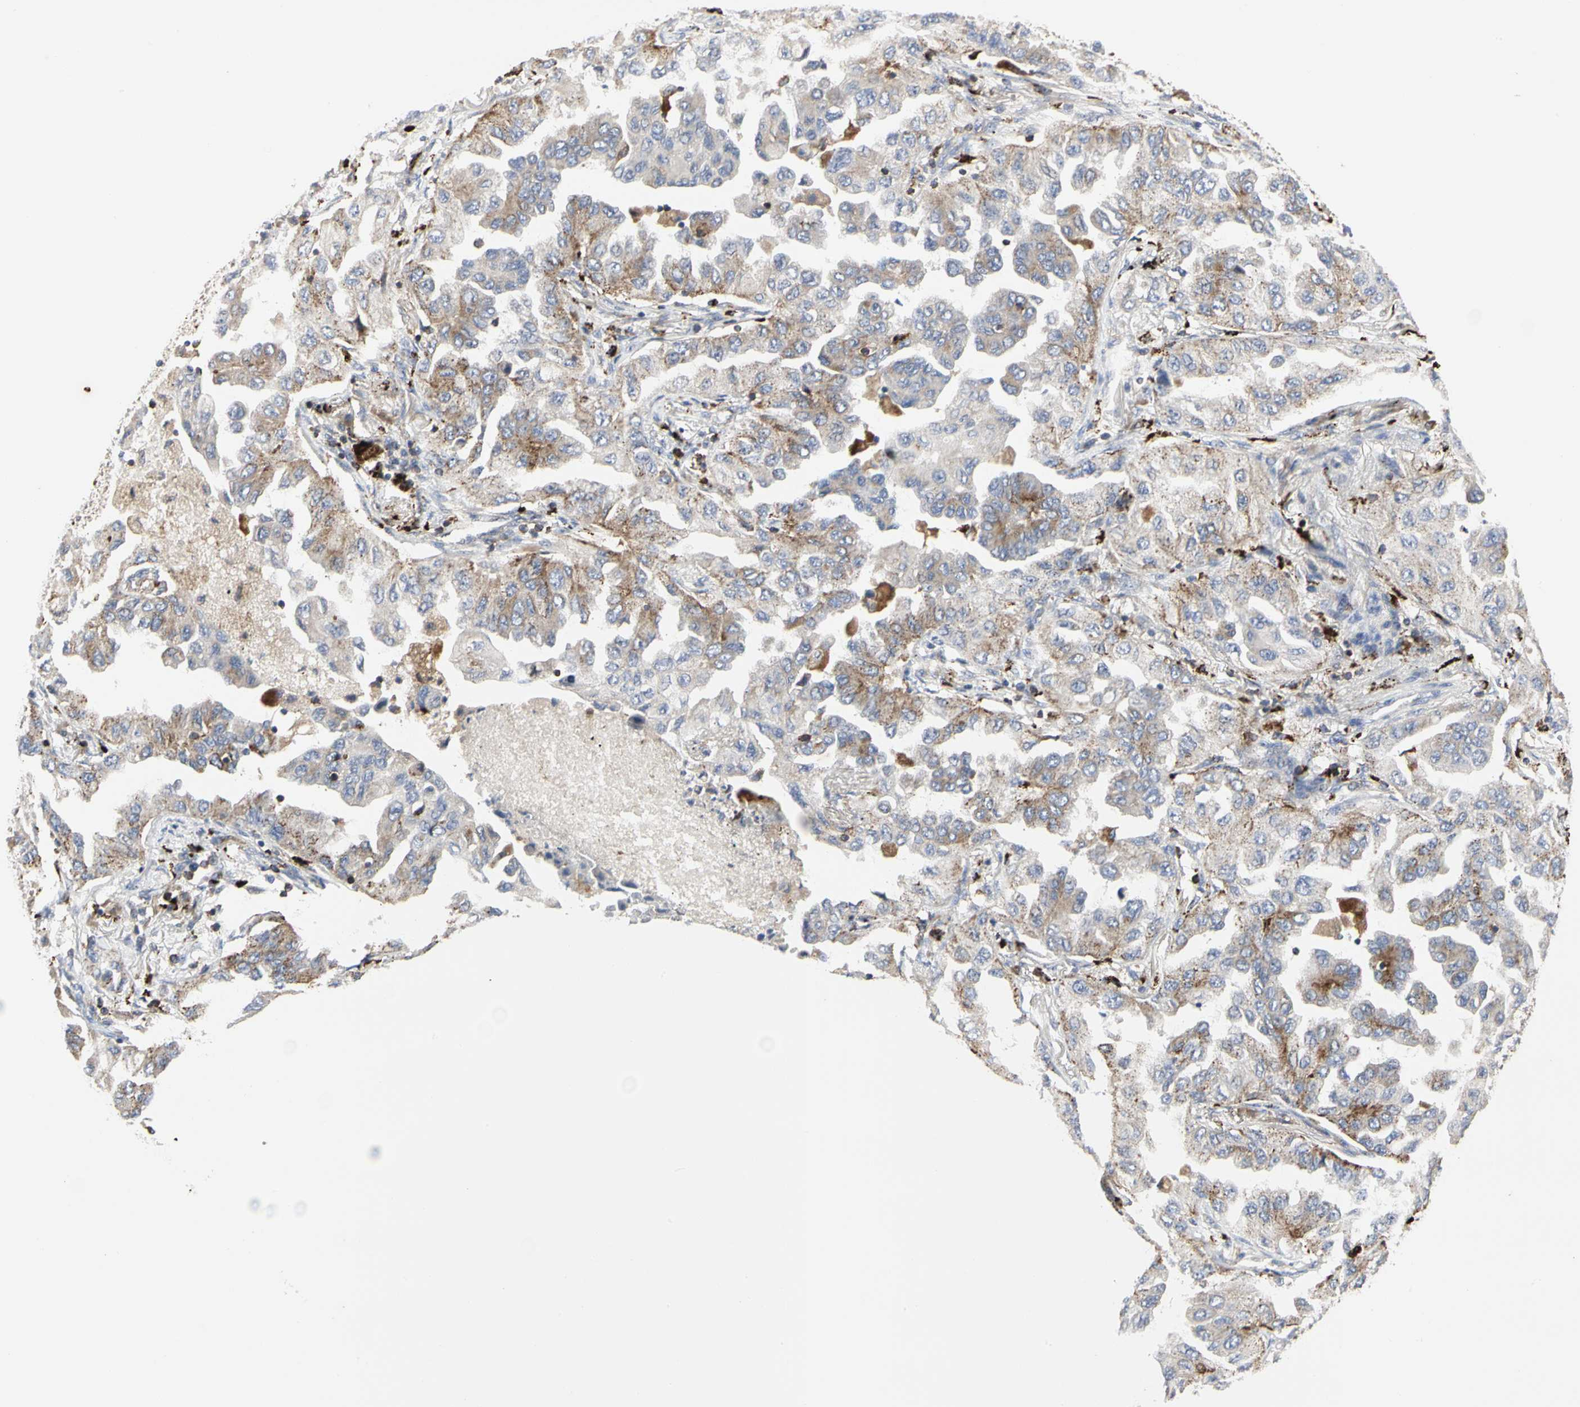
{"staining": {"intensity": "moderate", "quantity": "<25%", "location": "cytoplasmic/membranous"}, "tissue": "lung cancer", "cell_type": "Tumor cells", "image_type": "cancer", "snomed": [{"axis": "morphology", "description": "Adenocarcinoma, NOS"}, {"axis": "topography", "description": "Lung"}], "caption": "Moderate cytoplasmic/membranous staining is identified in about <25% of tumor cells in lung adenocarcinoma. The protein is stained brown, and the nuclei are stained in blue (DAB (3,3'-diaminobenzidine) IHC with brightfield microscopy, high magnification).", "gene": "NAPG", "patient": {"sex": "female", "age": 65}}